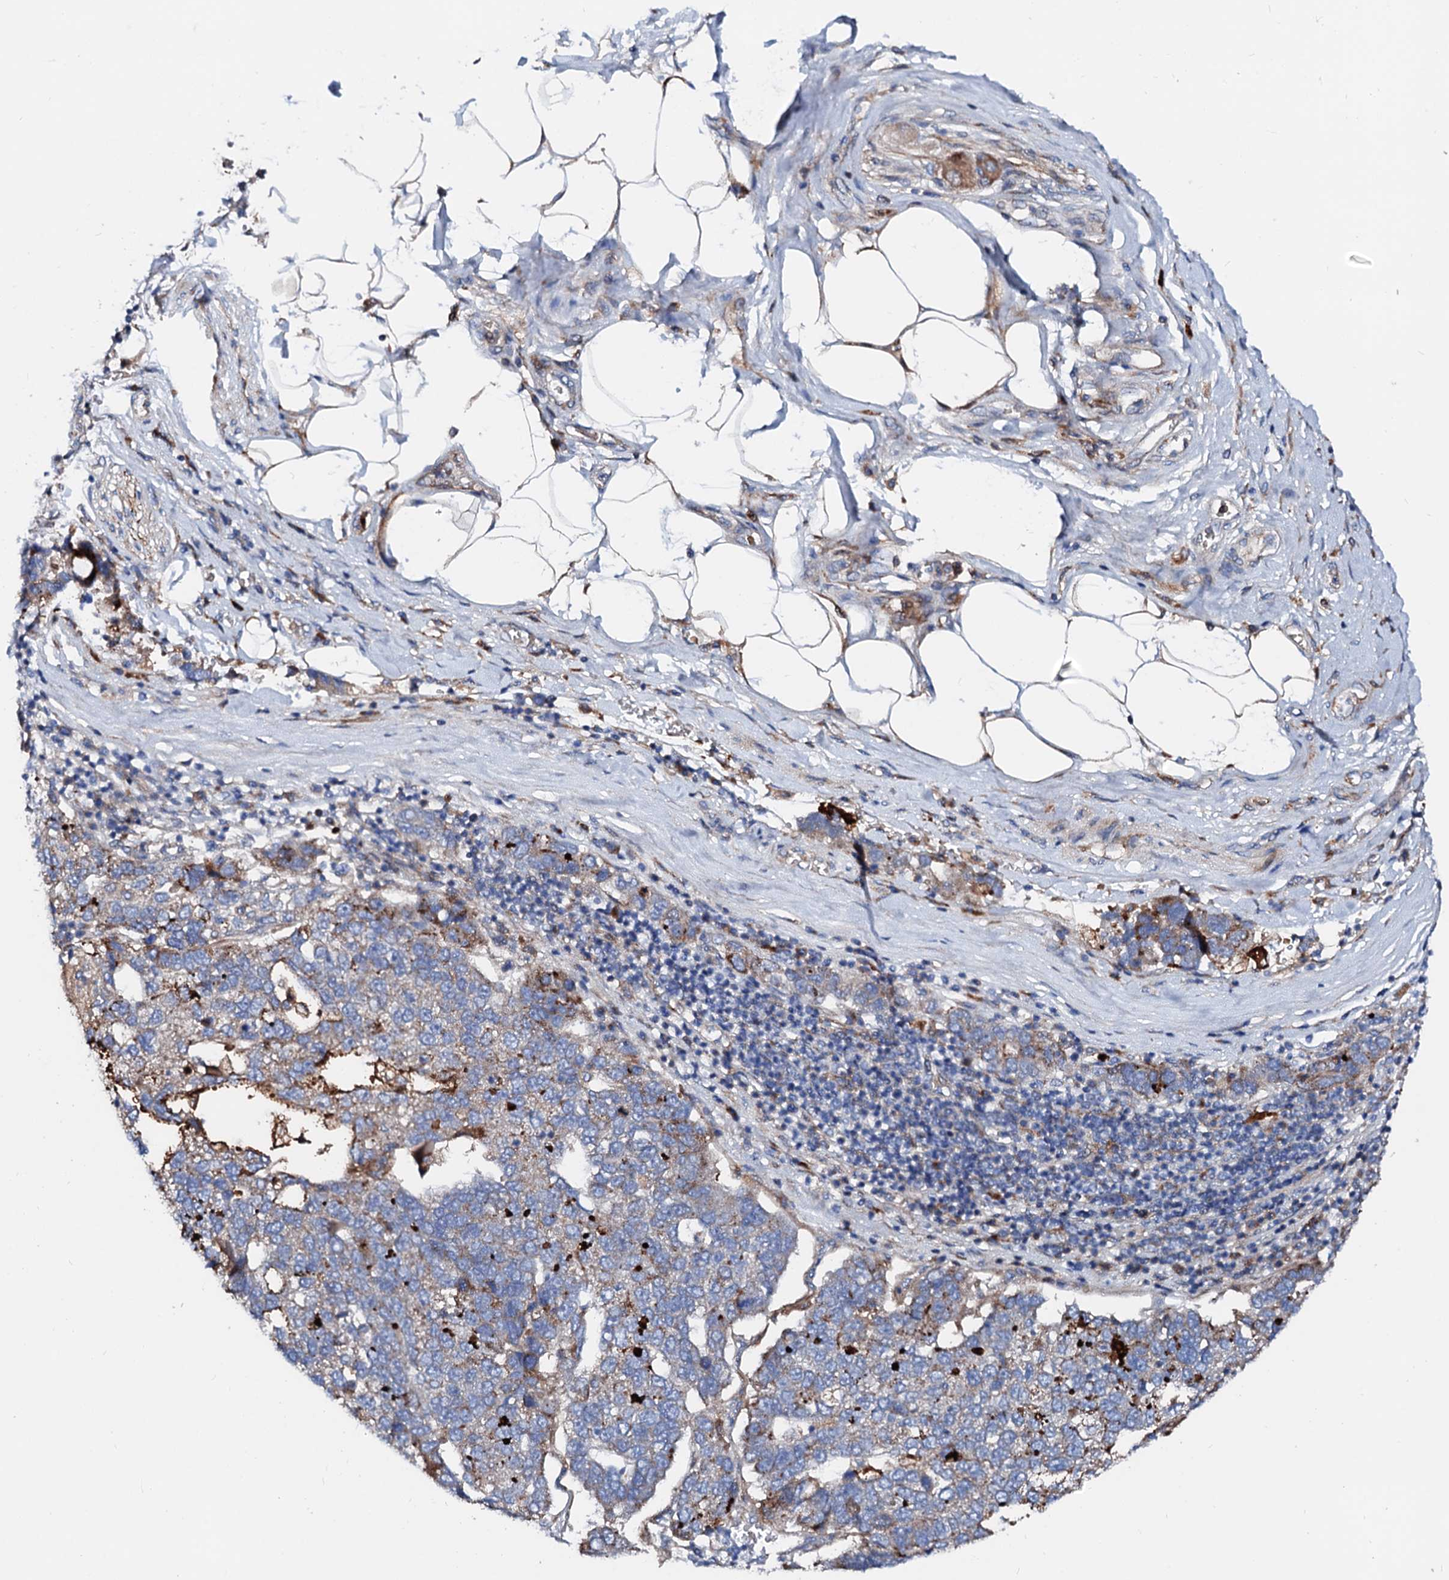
{"staining": {"intensity": "moderate", "quantity": "<25%", "location": "cytoplasmic/membranous"}, "tissue": "pancreatic cancer", "cell_type": "Tumor cells", "image_type": "cancer", "snomed": [{"axis": "morphology", "description": "Adenocarcinoma, NOS"}, {"axis": "topography", "description": "Pancreas"}], "caption": "Adenocarcinoma (pancreatic) tissue shows moderate cytoplasmic/membranous expression in approximately <25% of tumor cells, visualized by immunohistochemistry.", "gene": "SLC10A7", "patient": {"sex": "female", "age": 61}}